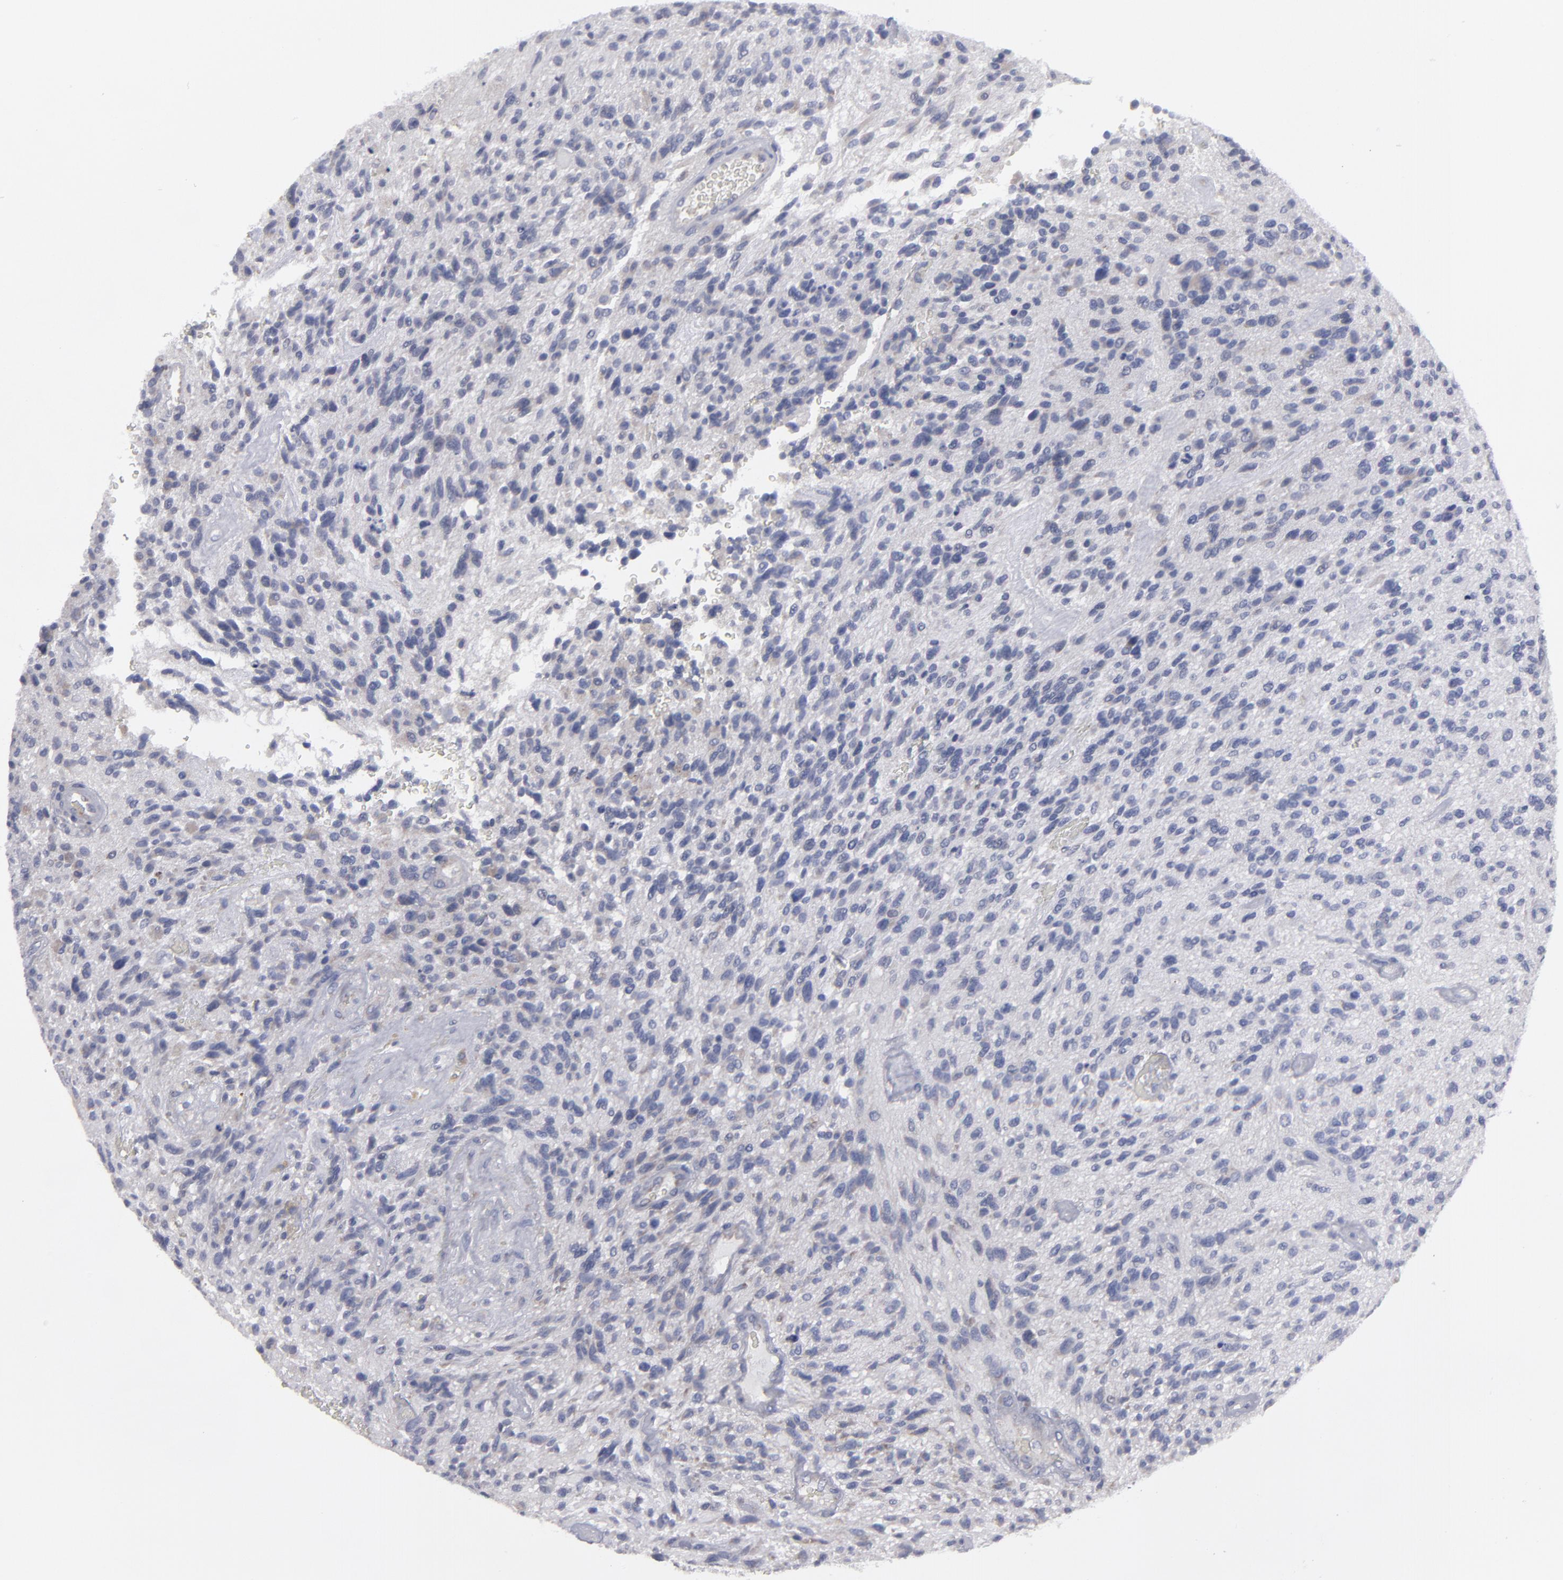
{"staining": {"intensity": "weak", "quantity": "25%-75%", "location": "cytoplasmic/membranous"}, "tissue": "glioma", "cell_type": "Tumor cells", "image_type": "cancer", "snomed": [{"axis": "morphology", "description": "Normal tissue, NOS"}, {"axis": "morphology", "description": "Glioma, malignant, High grade"}, {"axis": "topography", "description": "Cerebral cortex"}], "caption": "Immunohistochemistry (IHC) histopathology image of neoplastic tissue: human malignant high-grade glioma stained using immunohistochemistry demonstrates low levels of weak protein expression localized specifically in the cytoplasmic/membranous of tumor cells, appearing as a cytoplasmic/membranous brown color.", "gene": "CCDC80", "patient": {"sex": "male", "age": 75}}